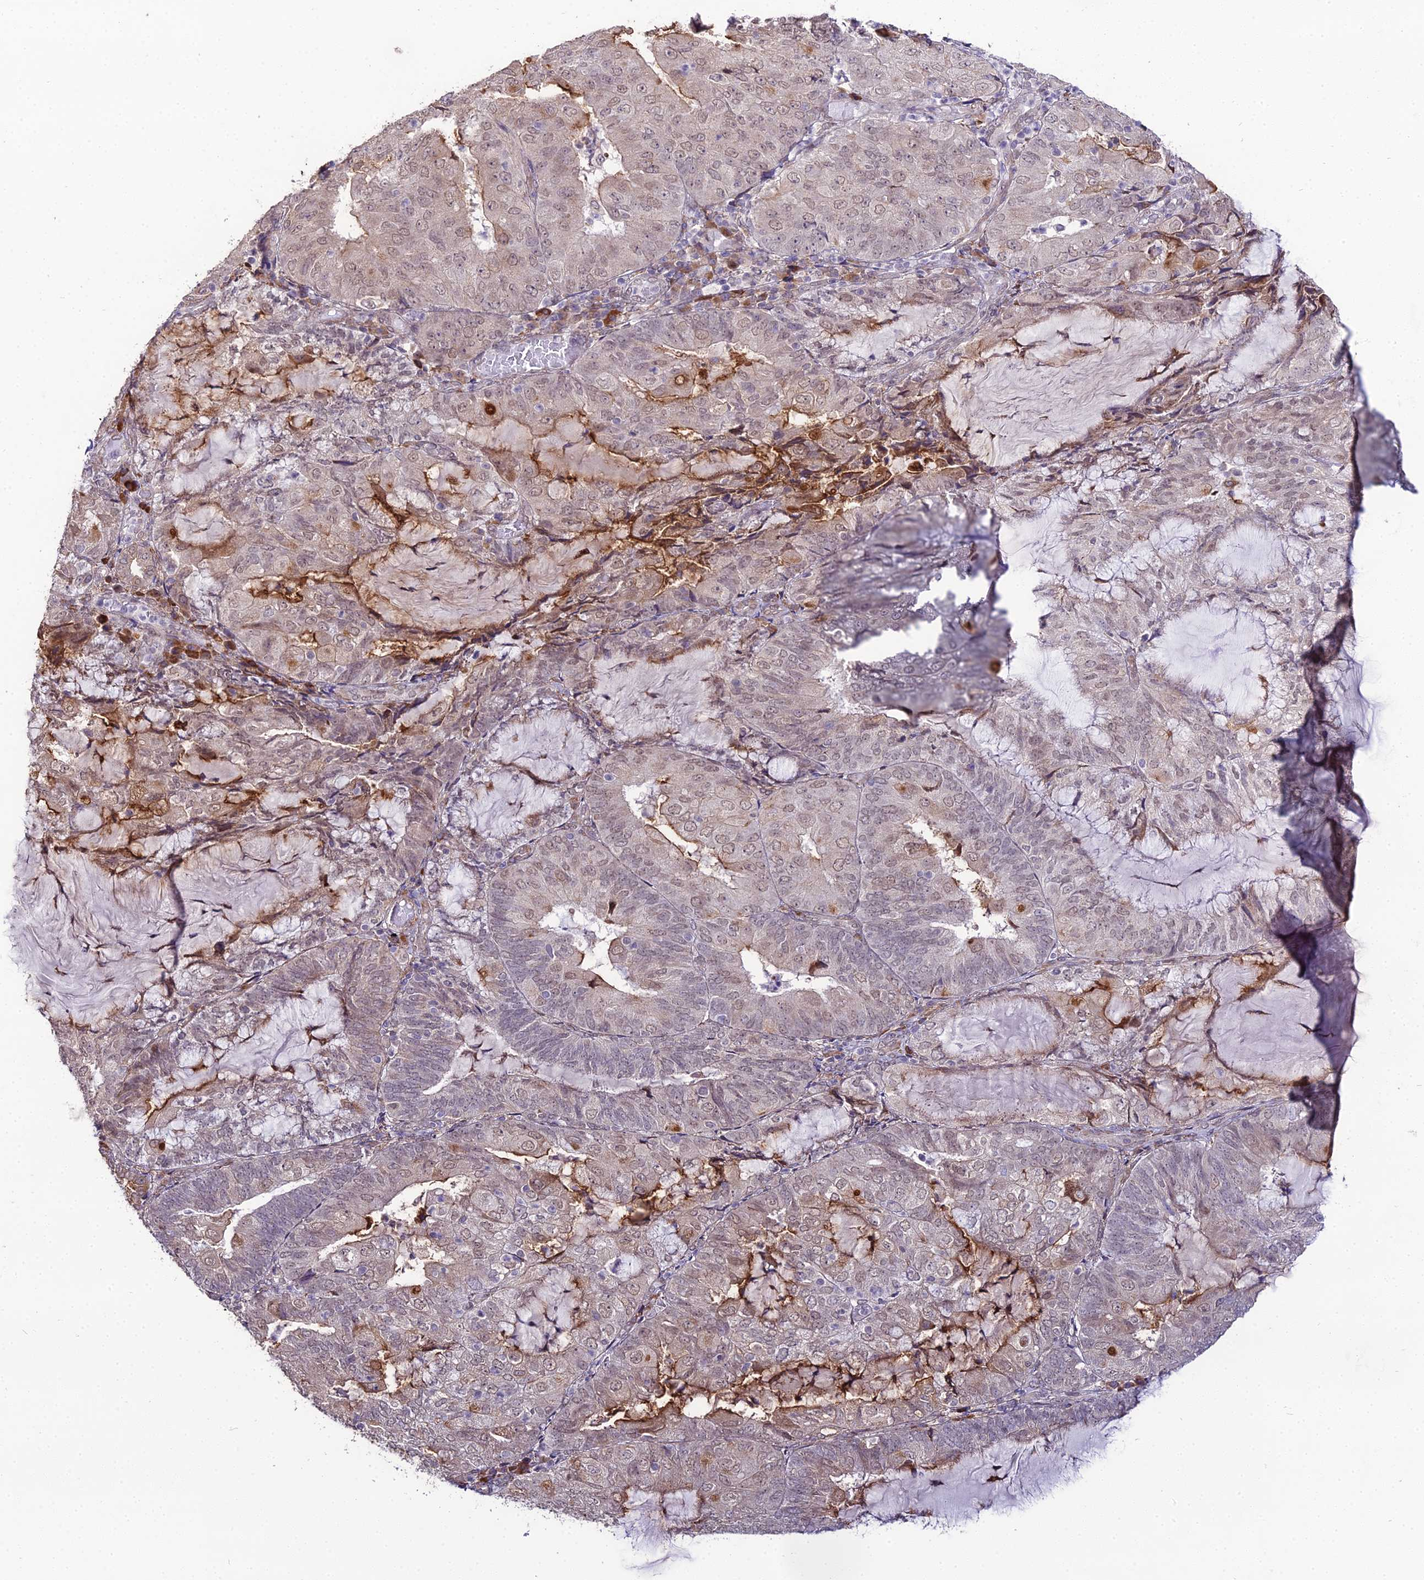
{"staining": {"intensity": "moderate", "quantity": "<25%", "location": "cytoplasmic/membranous"}, "tissue": "endometrial cancer", "cell_type": "Tumor cells", "image_type": "cancer", "snomed": [{"axis": "morphology", "description": "Adenocarcinoma, NOS"}, {"axis": "topography", "description": "Endometrium"}], "caption": "The image demonstrates immunohistochemical staining of endometrial cancer (adenocarcinoma). There is moderate cytoplasmic/membranous positivity is present in about <25% of tumor cells. (DAB IHC with brightfield microscopy, high magnification).", "gene": "TROAP", "patient": {"sex": "female", "age": 81}}